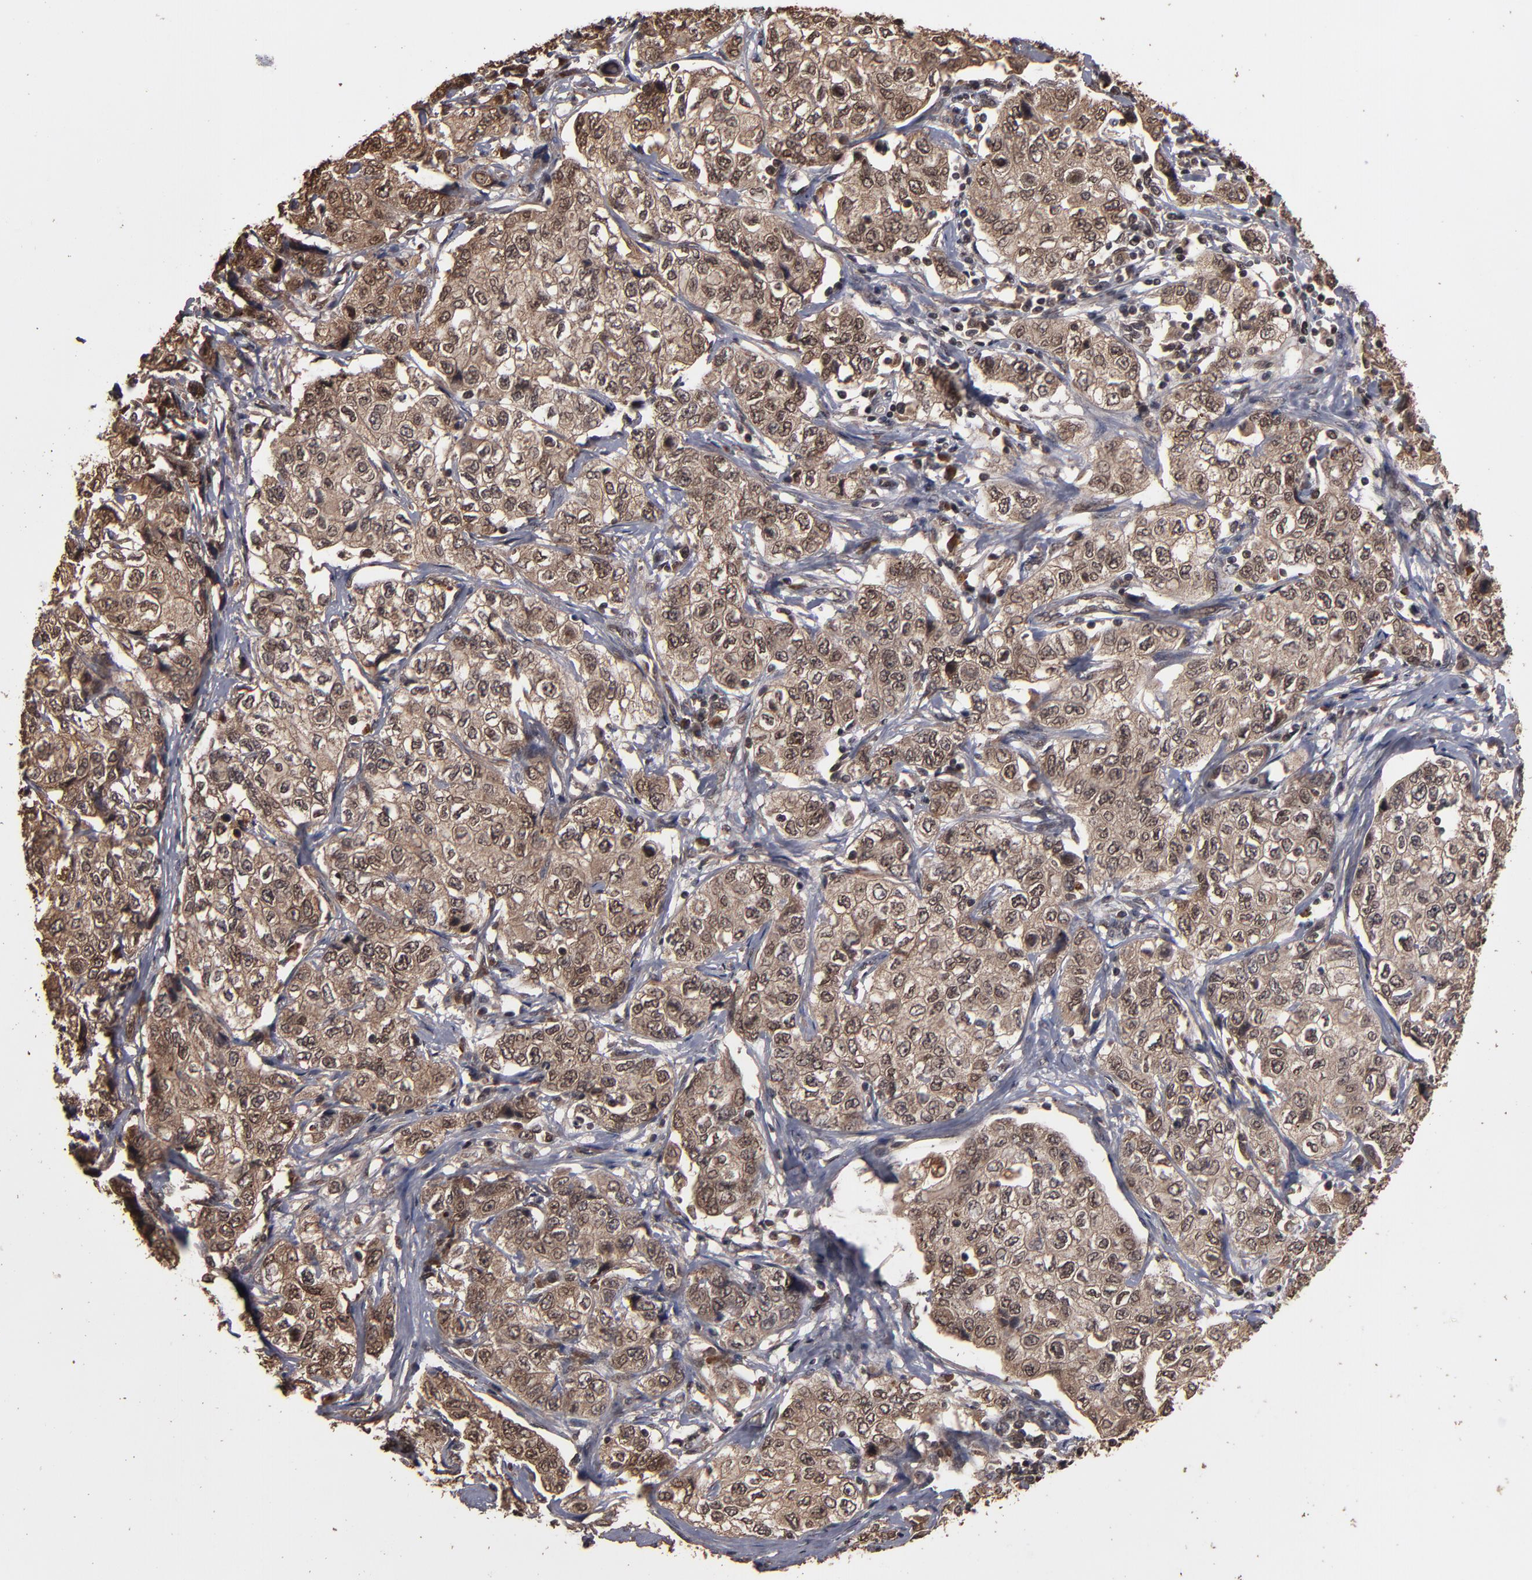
{"staining": {"intensity": "moderate", "quantity": ">75%", "location": "cytoplasmic/membranous,nuclear"}, "tissue": "stomach cancer", "cell_type": "Tumor cells", "image_type": "cancer", "snomed": [{"axis": "morphology", "description": "Adenocarcinoma, NOS"}, {"axis": "topography", "description": "Stomach"}], "caption": "Stomach cancer (adenocarcinoma) stained for a protein (brown) exhibits moderate cytoplasmic/membranous and nuclear positive expression in about >75% of tumor cells.", "gene": "NXF2B", "patient": {"sex": "male", "age": 48}}